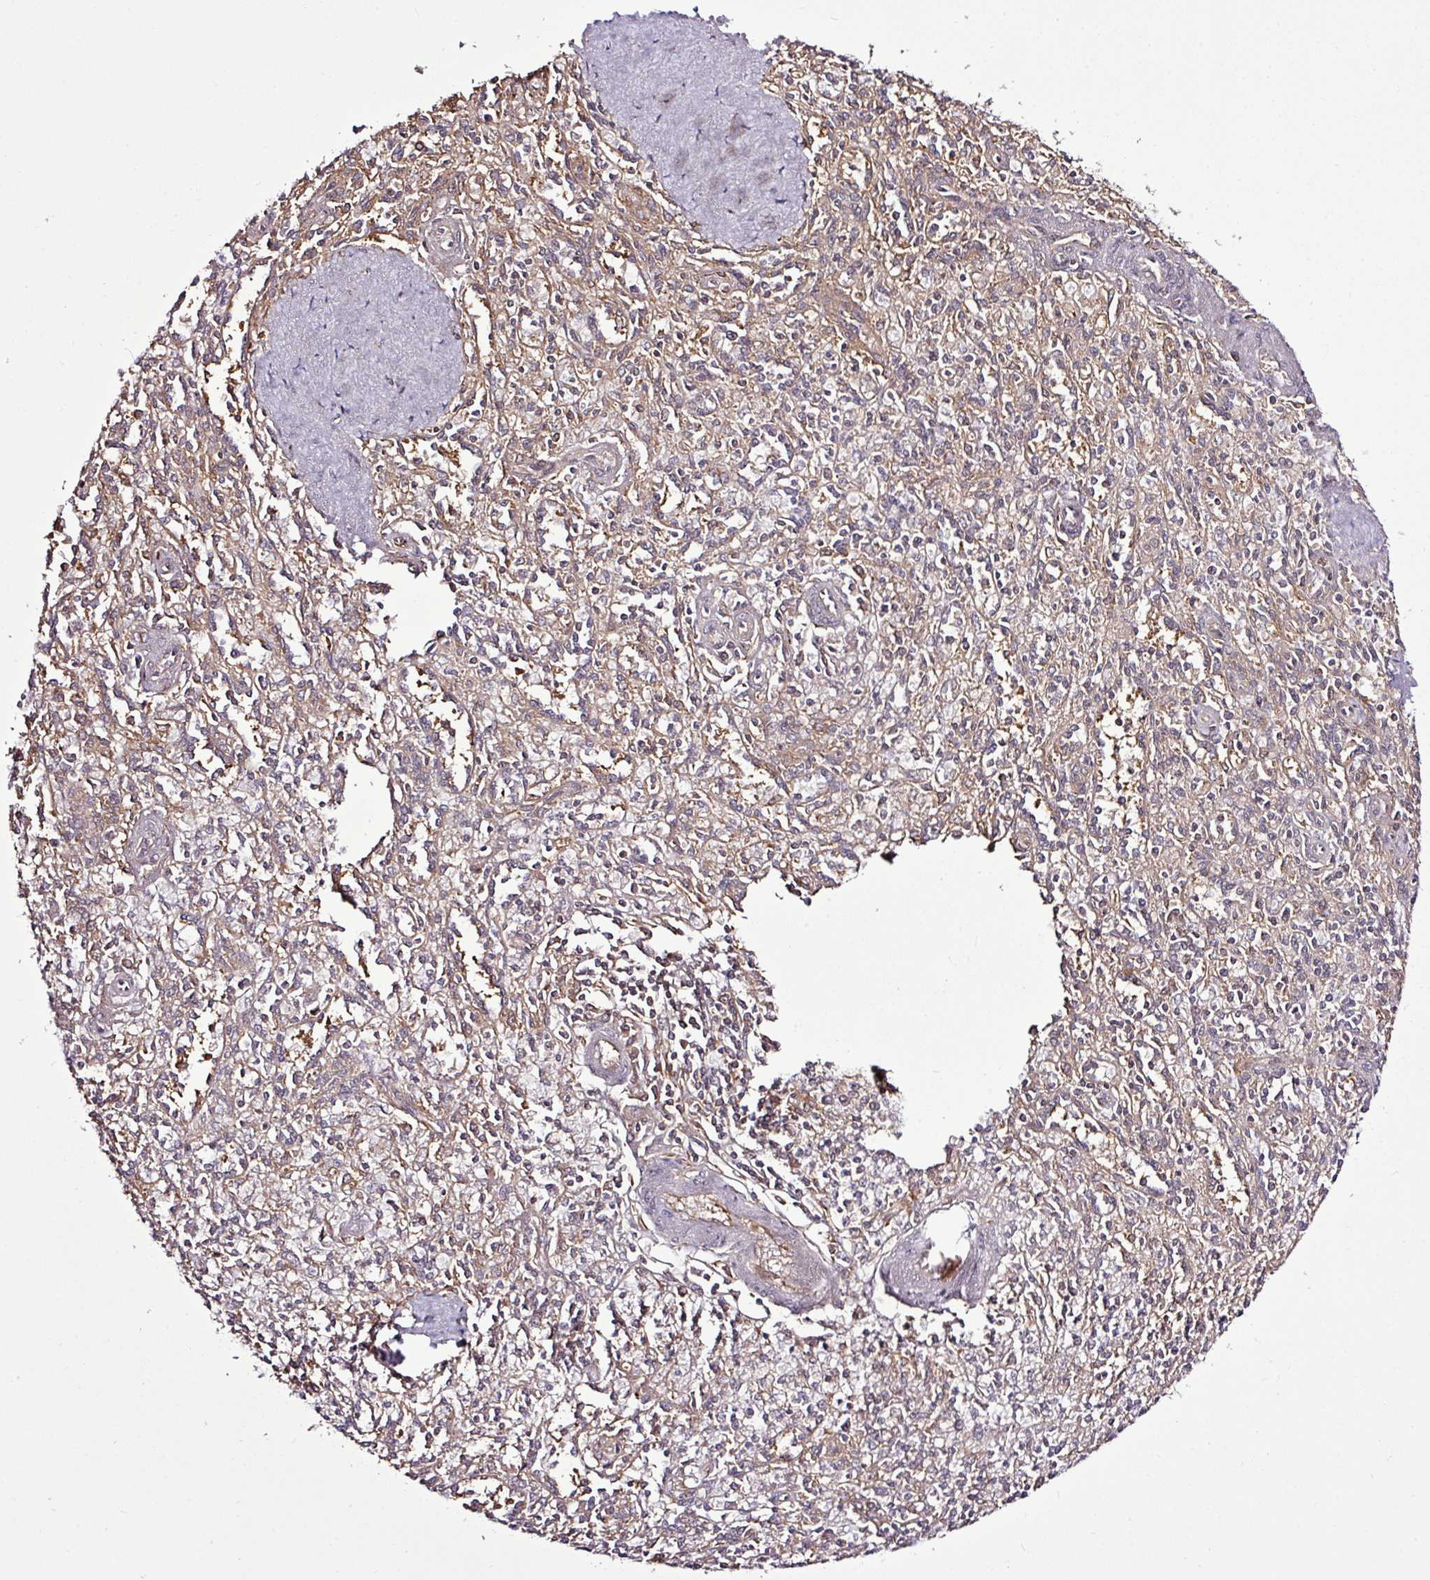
{"staining": {"intensity": "moderate", "quantity": ">75%", "location": "nuclear"}, "tissue": "spleen", "cell_type": "Cells in red pulp", "image_type": "normal", "snomed": [{"axis": "morphology", "description": "Normal tissue, NOS"}, {"axis": "topography", "description": "Spleen"}], "caption": "Moderate nuclear expression for a protein is appreciated in approximately >75% of cells in red pulp of benign spleen using IHC.", "gene": "ITPKC", "patient": {"sex": "female", "age": 70}}